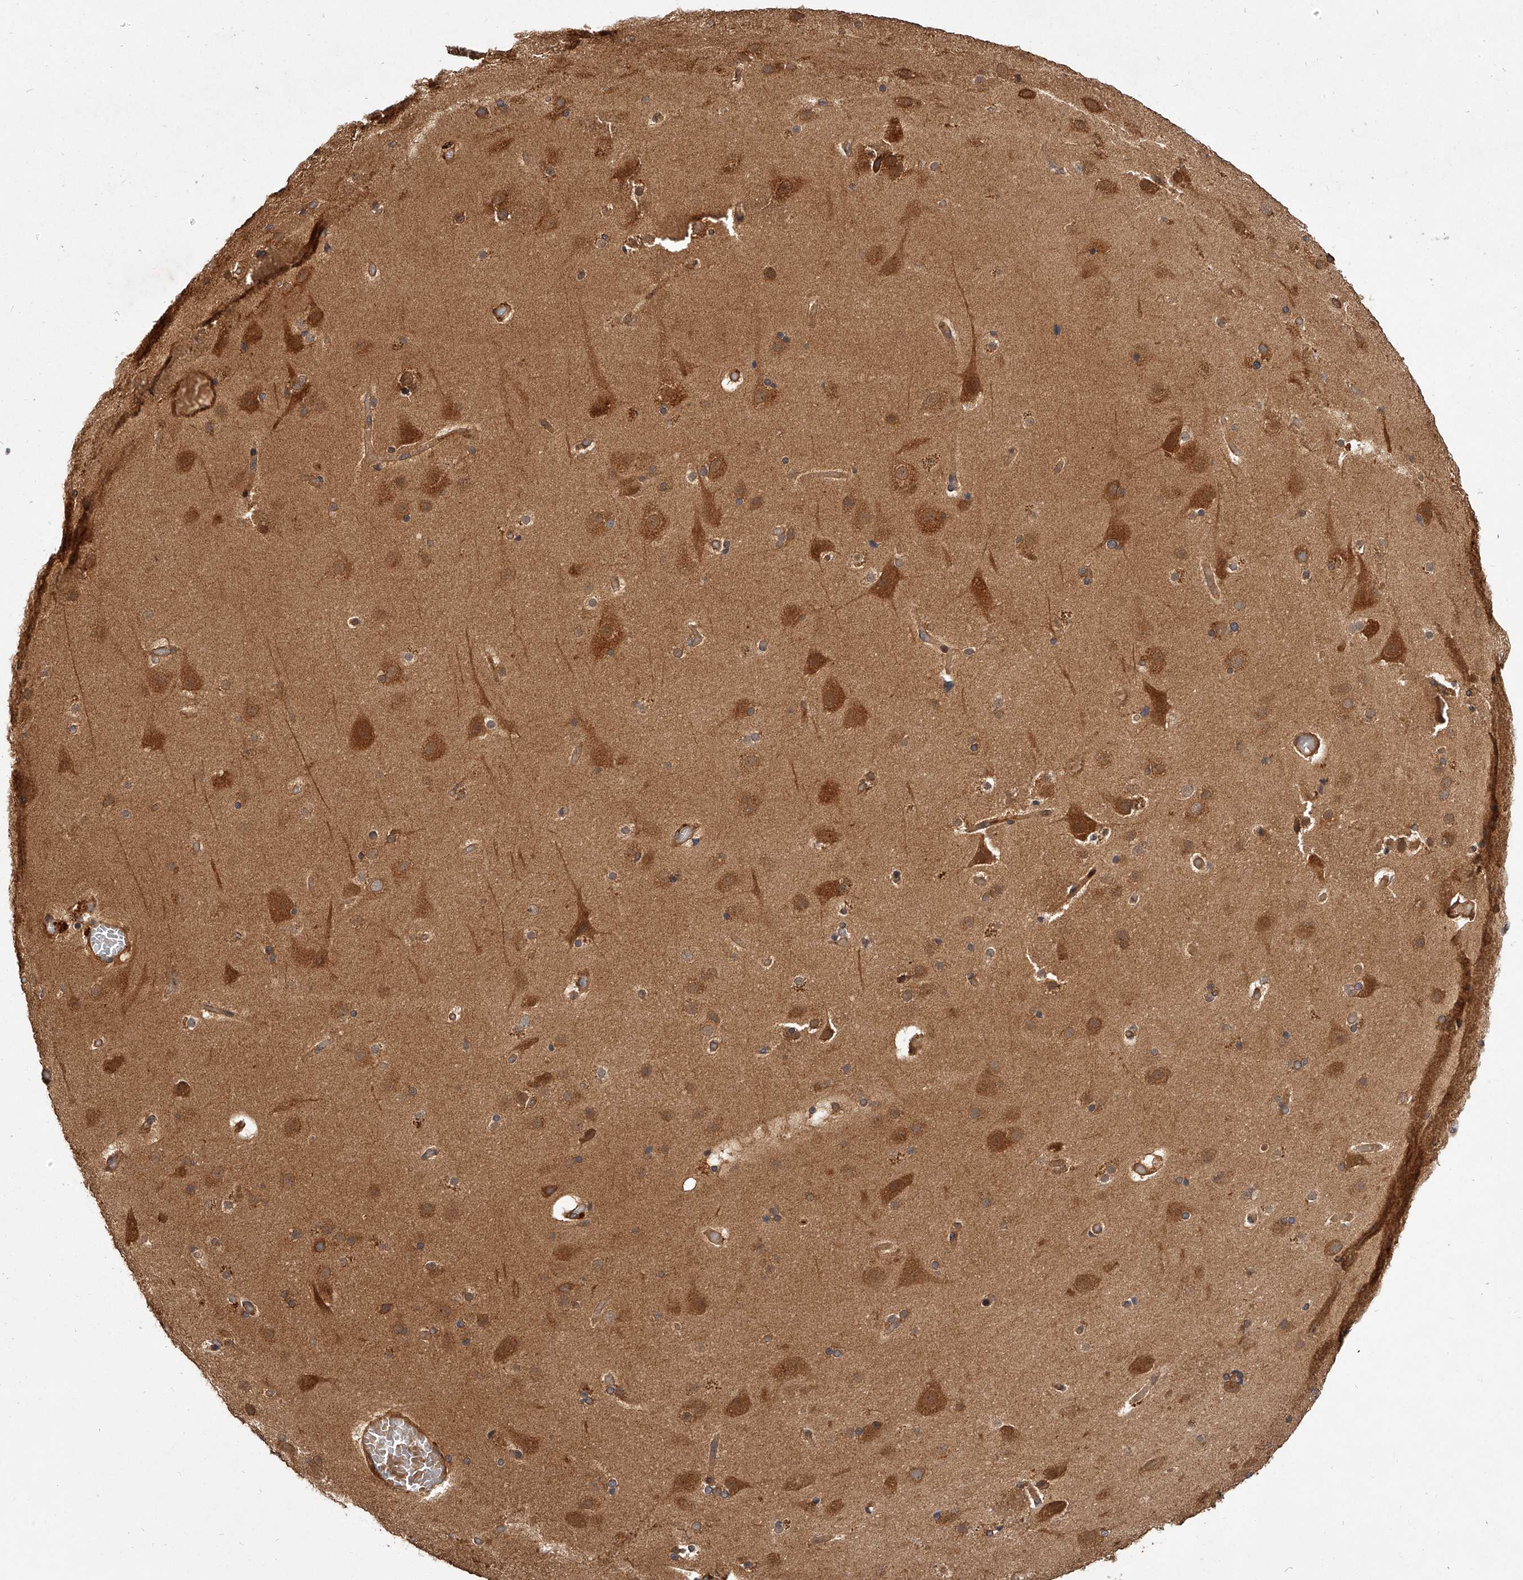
{"staining": {"intensity": "moderate", "quantity": ">75%", "location": "cytoplasmic/membranous"}, "tissue": "cerebral cortex", "cell_type": "Endothelial cells", "image_type": "normal", "snomed": [{"axis": "morphology", "description": "Normal tissue, NOS"}, {"axis": "topography", "description": "Cerebral cortex"}], "caption": "Immunohistochemical staining of normal cerebral cortex shows medium levels of moderate cytoplasmic/membranous staining in approximately >75% of endothelial cells.", "gene": "CRYZL1", "patient": {"sex": "male", "age": 57}}